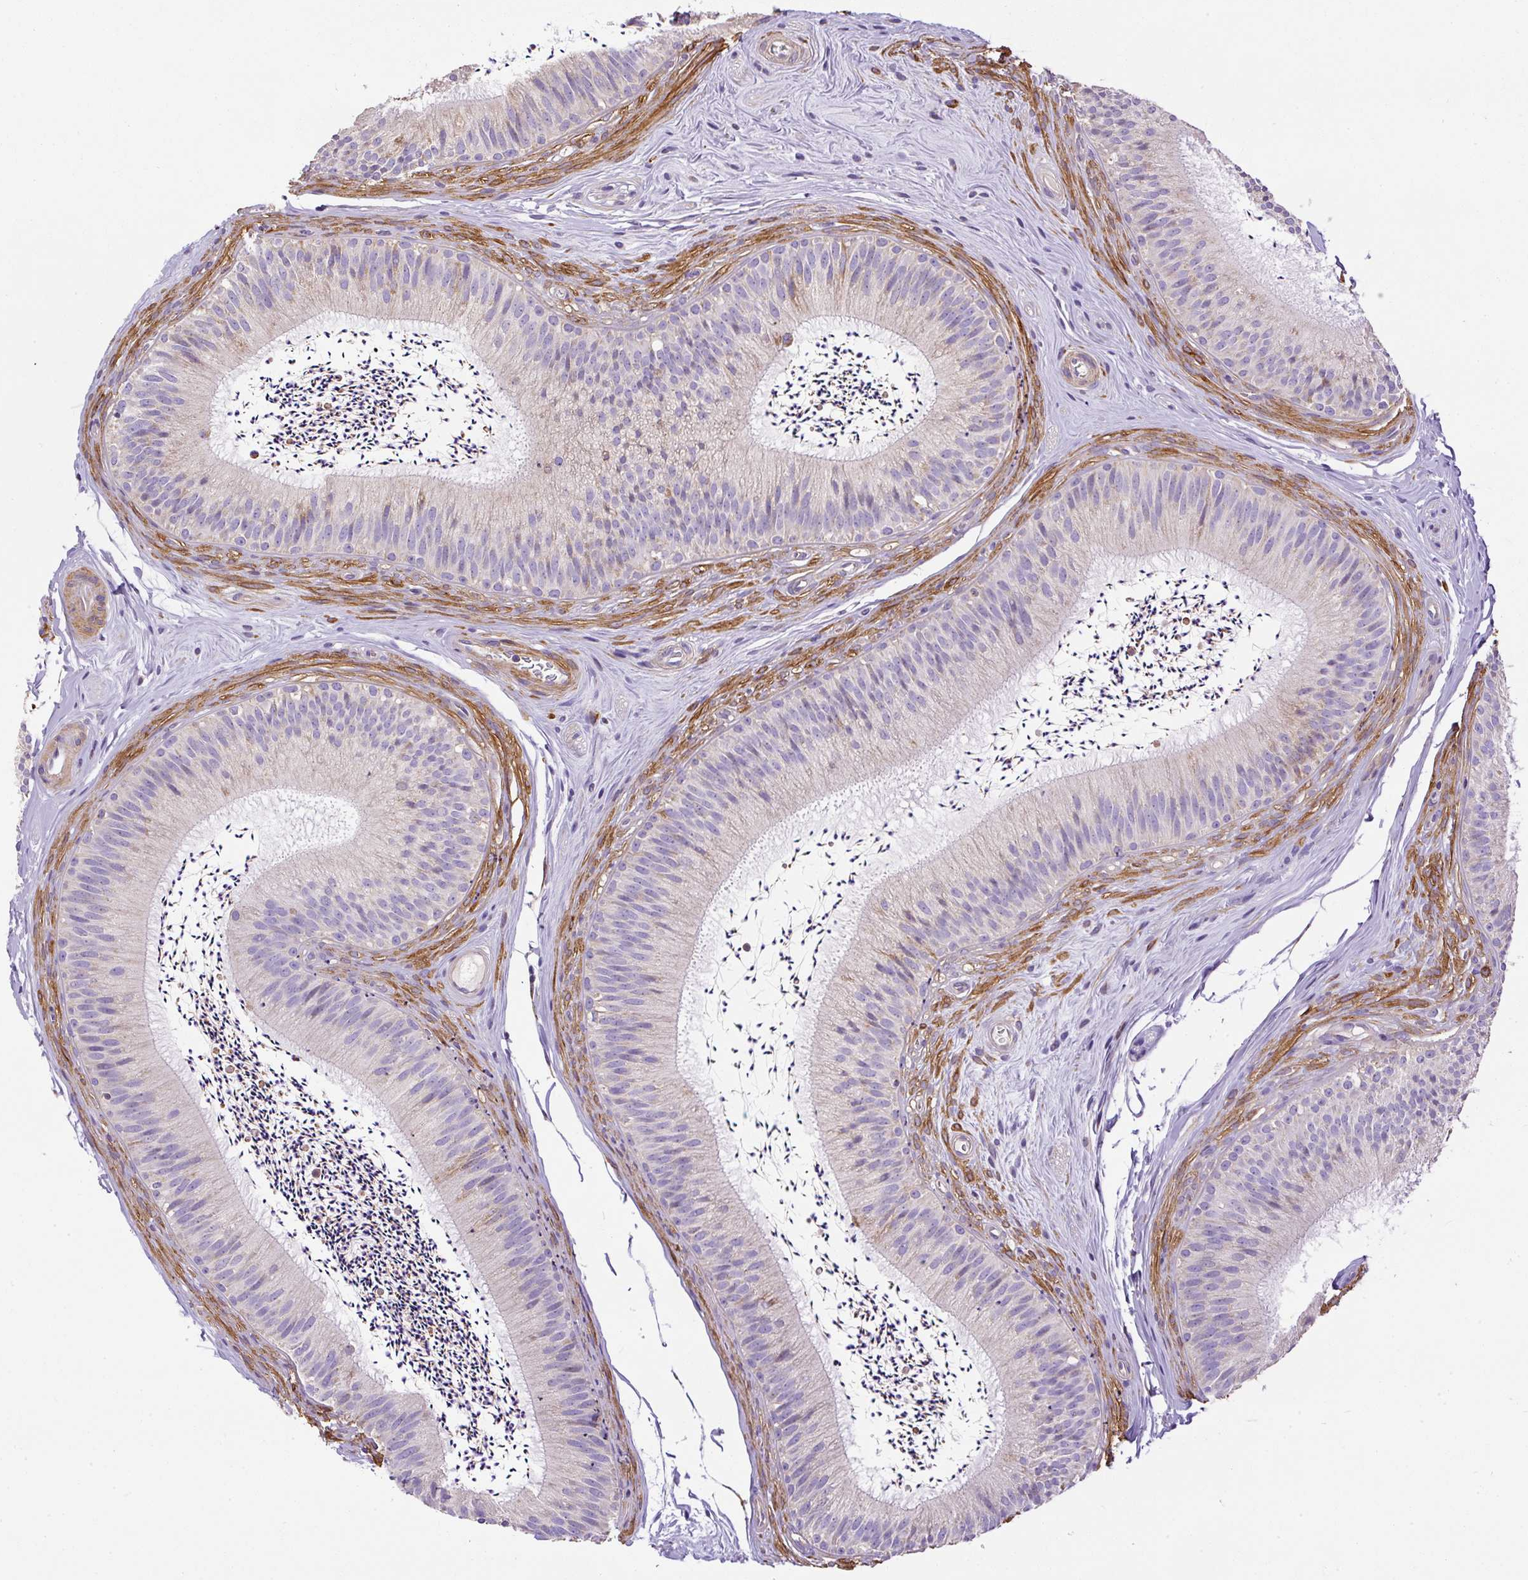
{"staining": {"intensity": "weak", "quantity": "<25%", "location": "cytoplasmic/membranous"}, "tissue": "epididymis", "cell_type": "Glandular cells", "image_type": "normal", "snomed": [{"axis": "morphology", "description": "Normal tissue, NOS"}, {"axis": "topography", "description": "Epididymis"}], "caption": "The histopathology image shows no significant expression in glandular cells of epididymis. (Stains: DAB IHC with hematoxylin counter stain, Microscopy: brightfield microscopy at high magnification).", "gene": "NDUFAF2", "patient": {"sex": "male", "age": 24}}